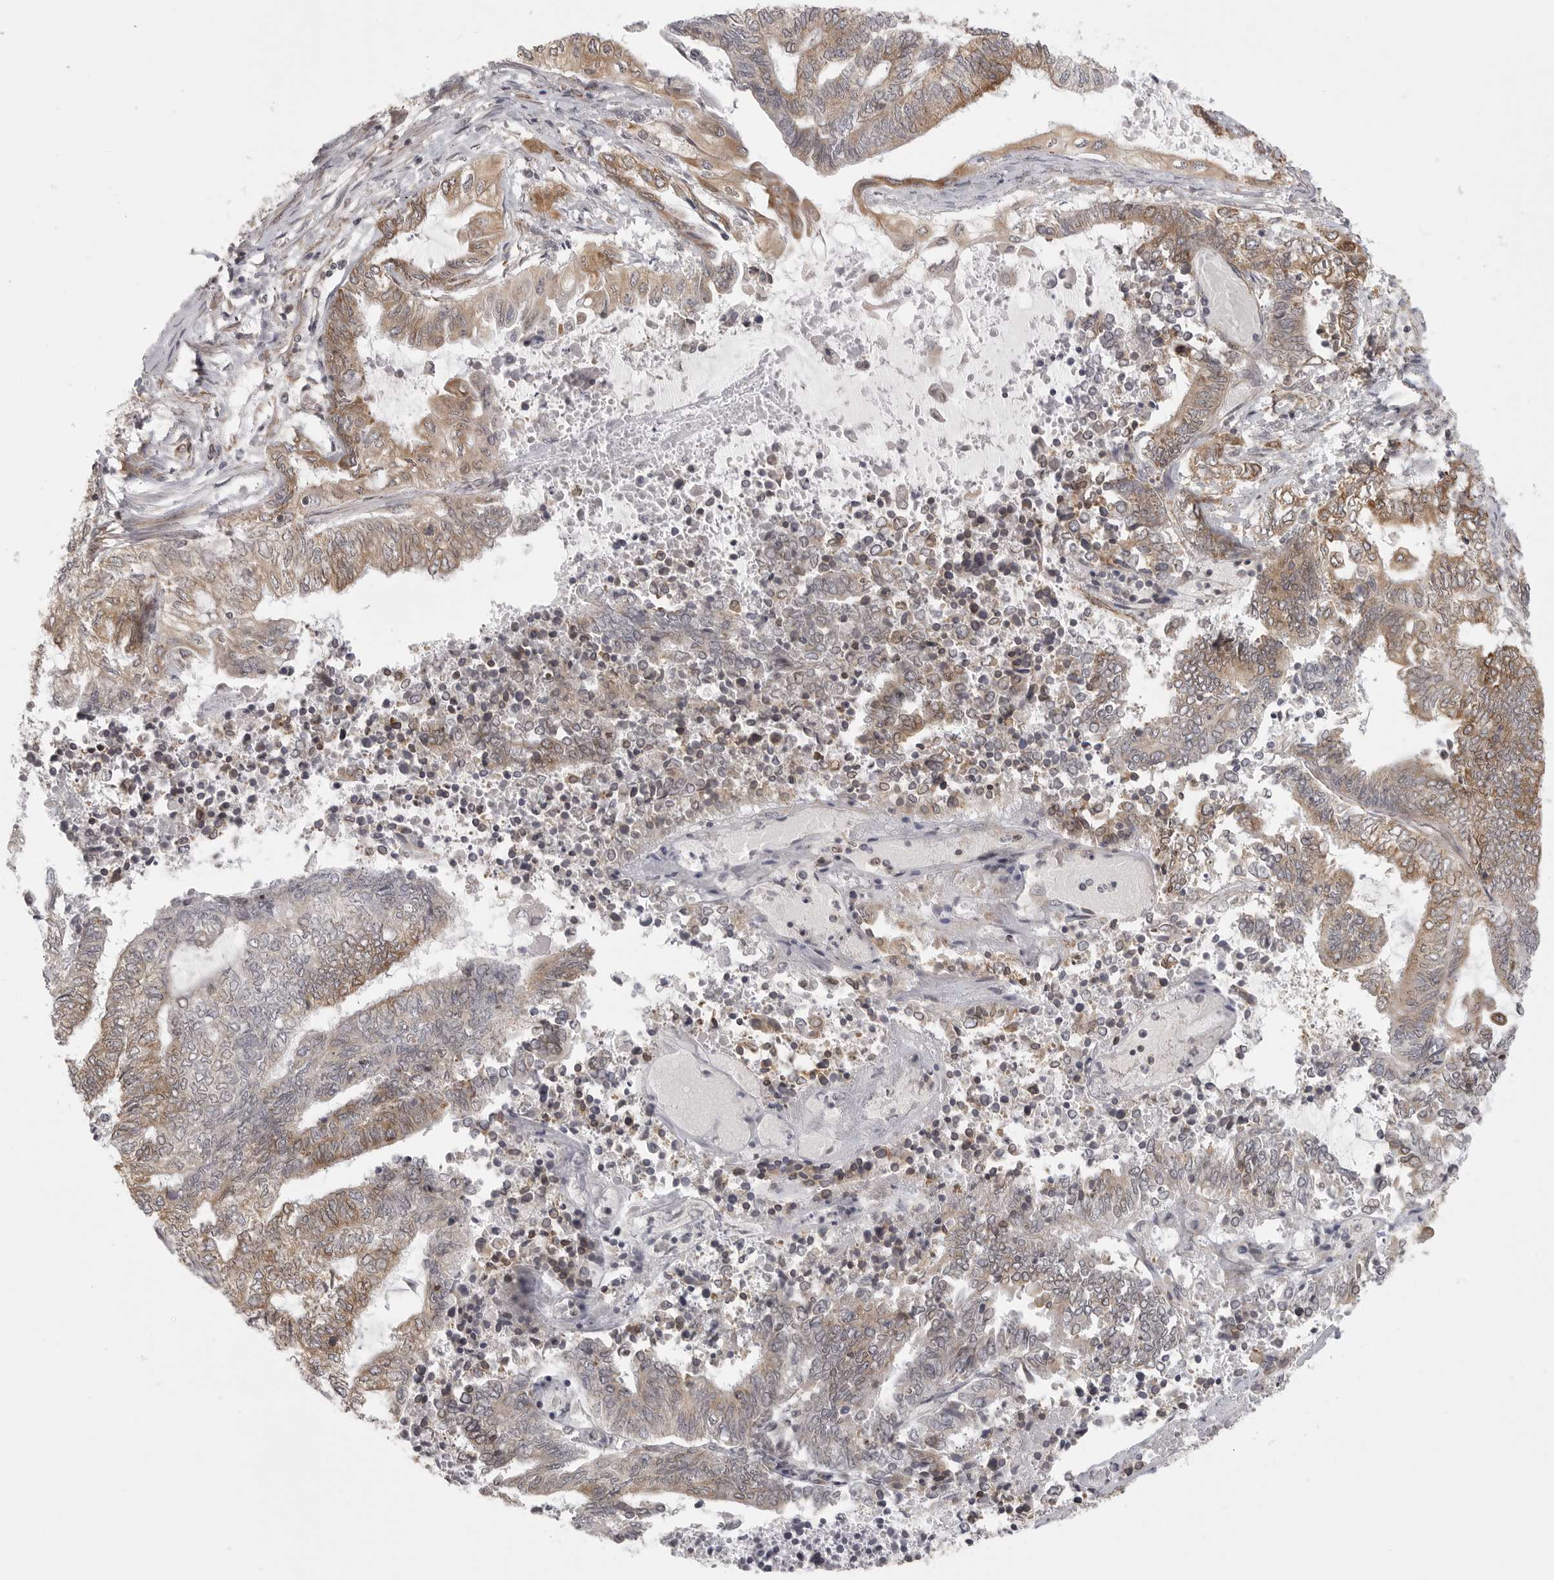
{"staining": {"intensity": "moderate", "quantity": ">75%", "location": "cytoplasmic/membranous"}, "tissue": "endometrial cancer", "cell_type": "Tumor cells", "image_type": "cancer", "snomed": [{"axis": "morphology", "description": "Adenocarcinoma, NOS"}, {"axis": "topography", "description": "Uterus"}, {"axis": "topography", "description": "Endometrium"}], "caption": "Adenocarcinoma (endometrial) stained with a brown dye reveals moderate cytoplasmic/membranous positive expression in approximately >75% of tumor cells.", "gene": "CERS2", "patient": {"sex": "female", "age": 70}}